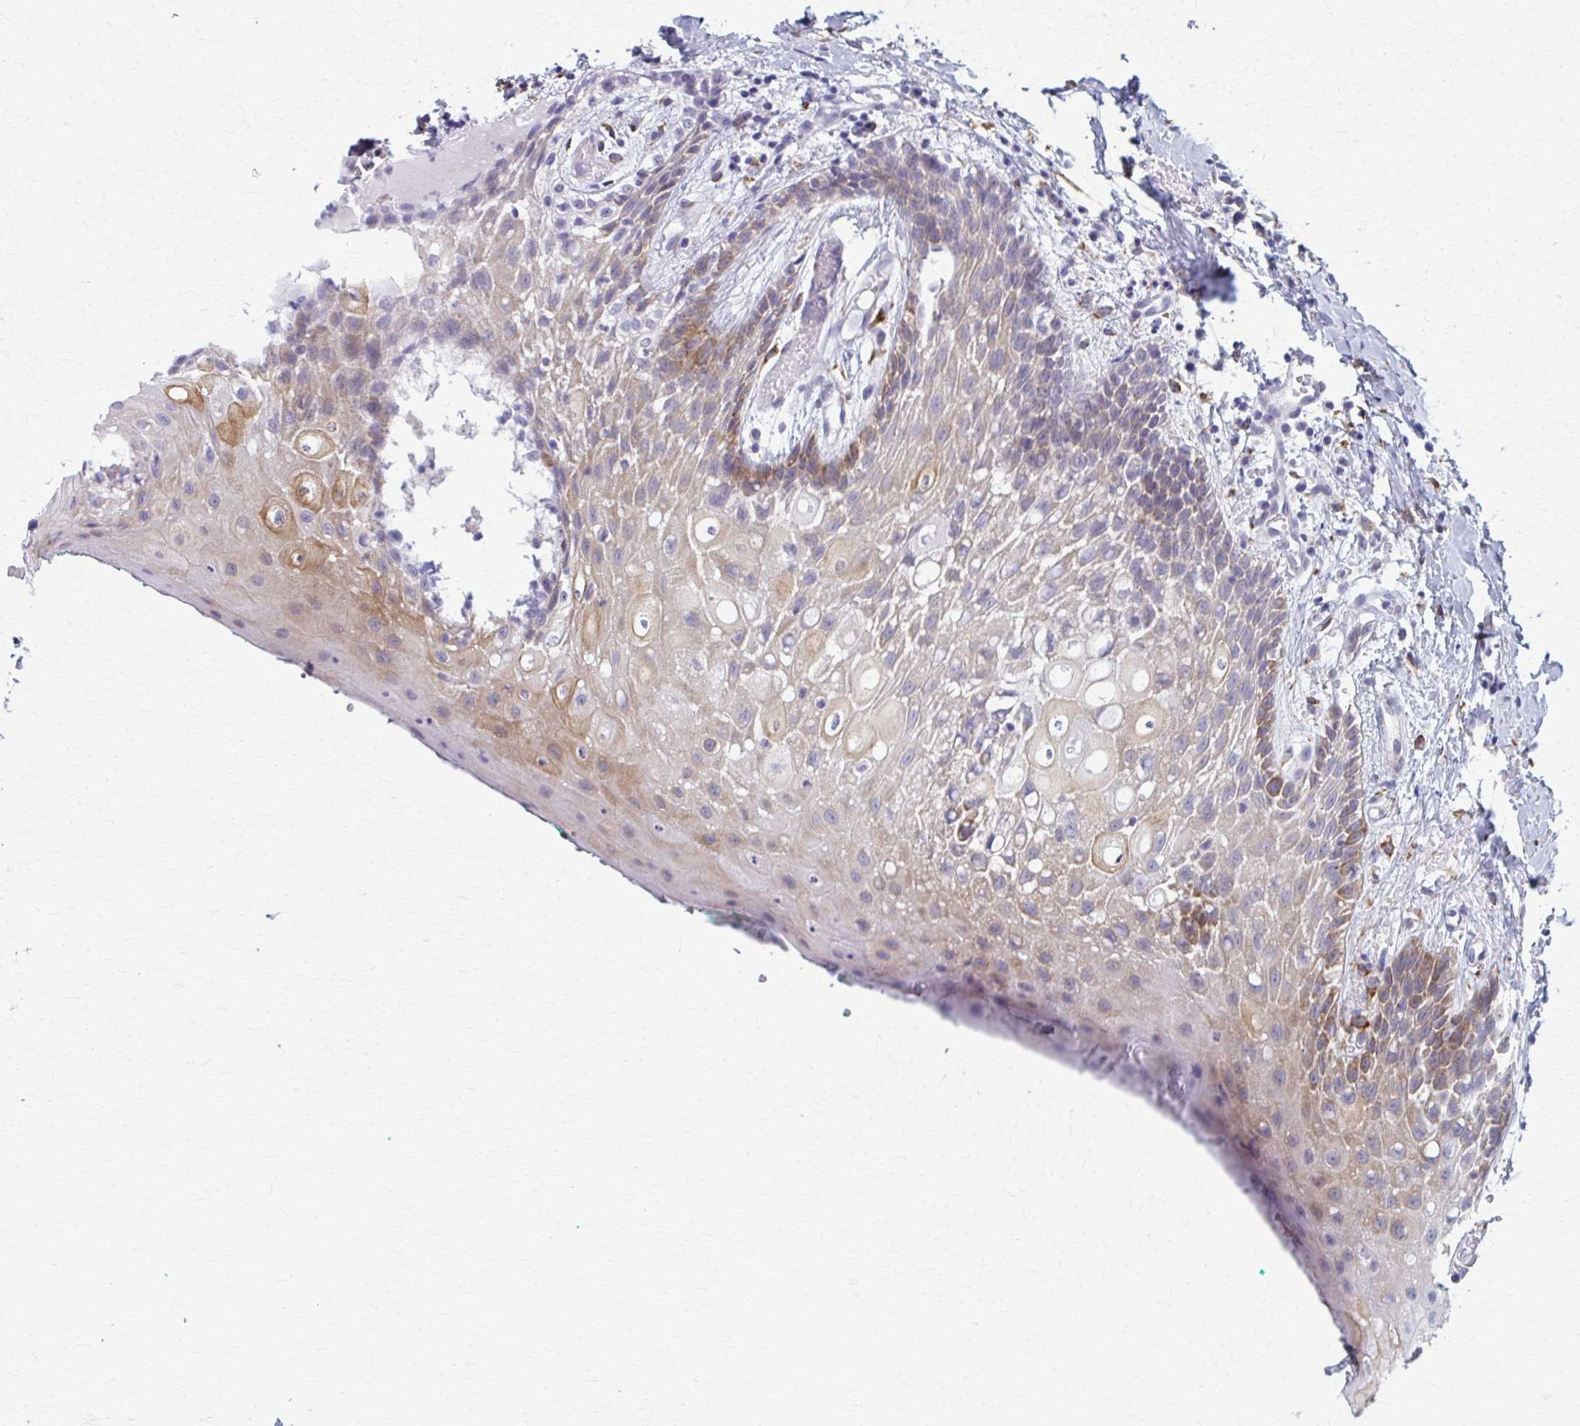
{"staining": {"intensity": "moderate", "quantity": "25%-75%", "location": "cytoplasmic/membranous"}, "tissue": "oral mucosa", "cell_type": "Squamous epithelial cells", "image_type": "normal", "snomed": [{"axis": "morphology", "description": "Normal tissue, NOS"}, {"axis": "topography", "description": "Oral tissue"}, {"axis": "topography", "description": "Tounge, NOS"}], "caption": "Protein expression analysis of normal human oral mucosa reveals moderate cytoplasmic/membranous expression in about 25%-75% of squamous epithelial cells.", "gene": "SPATS2L", "patient": {"sex": "female", "age": 62}}